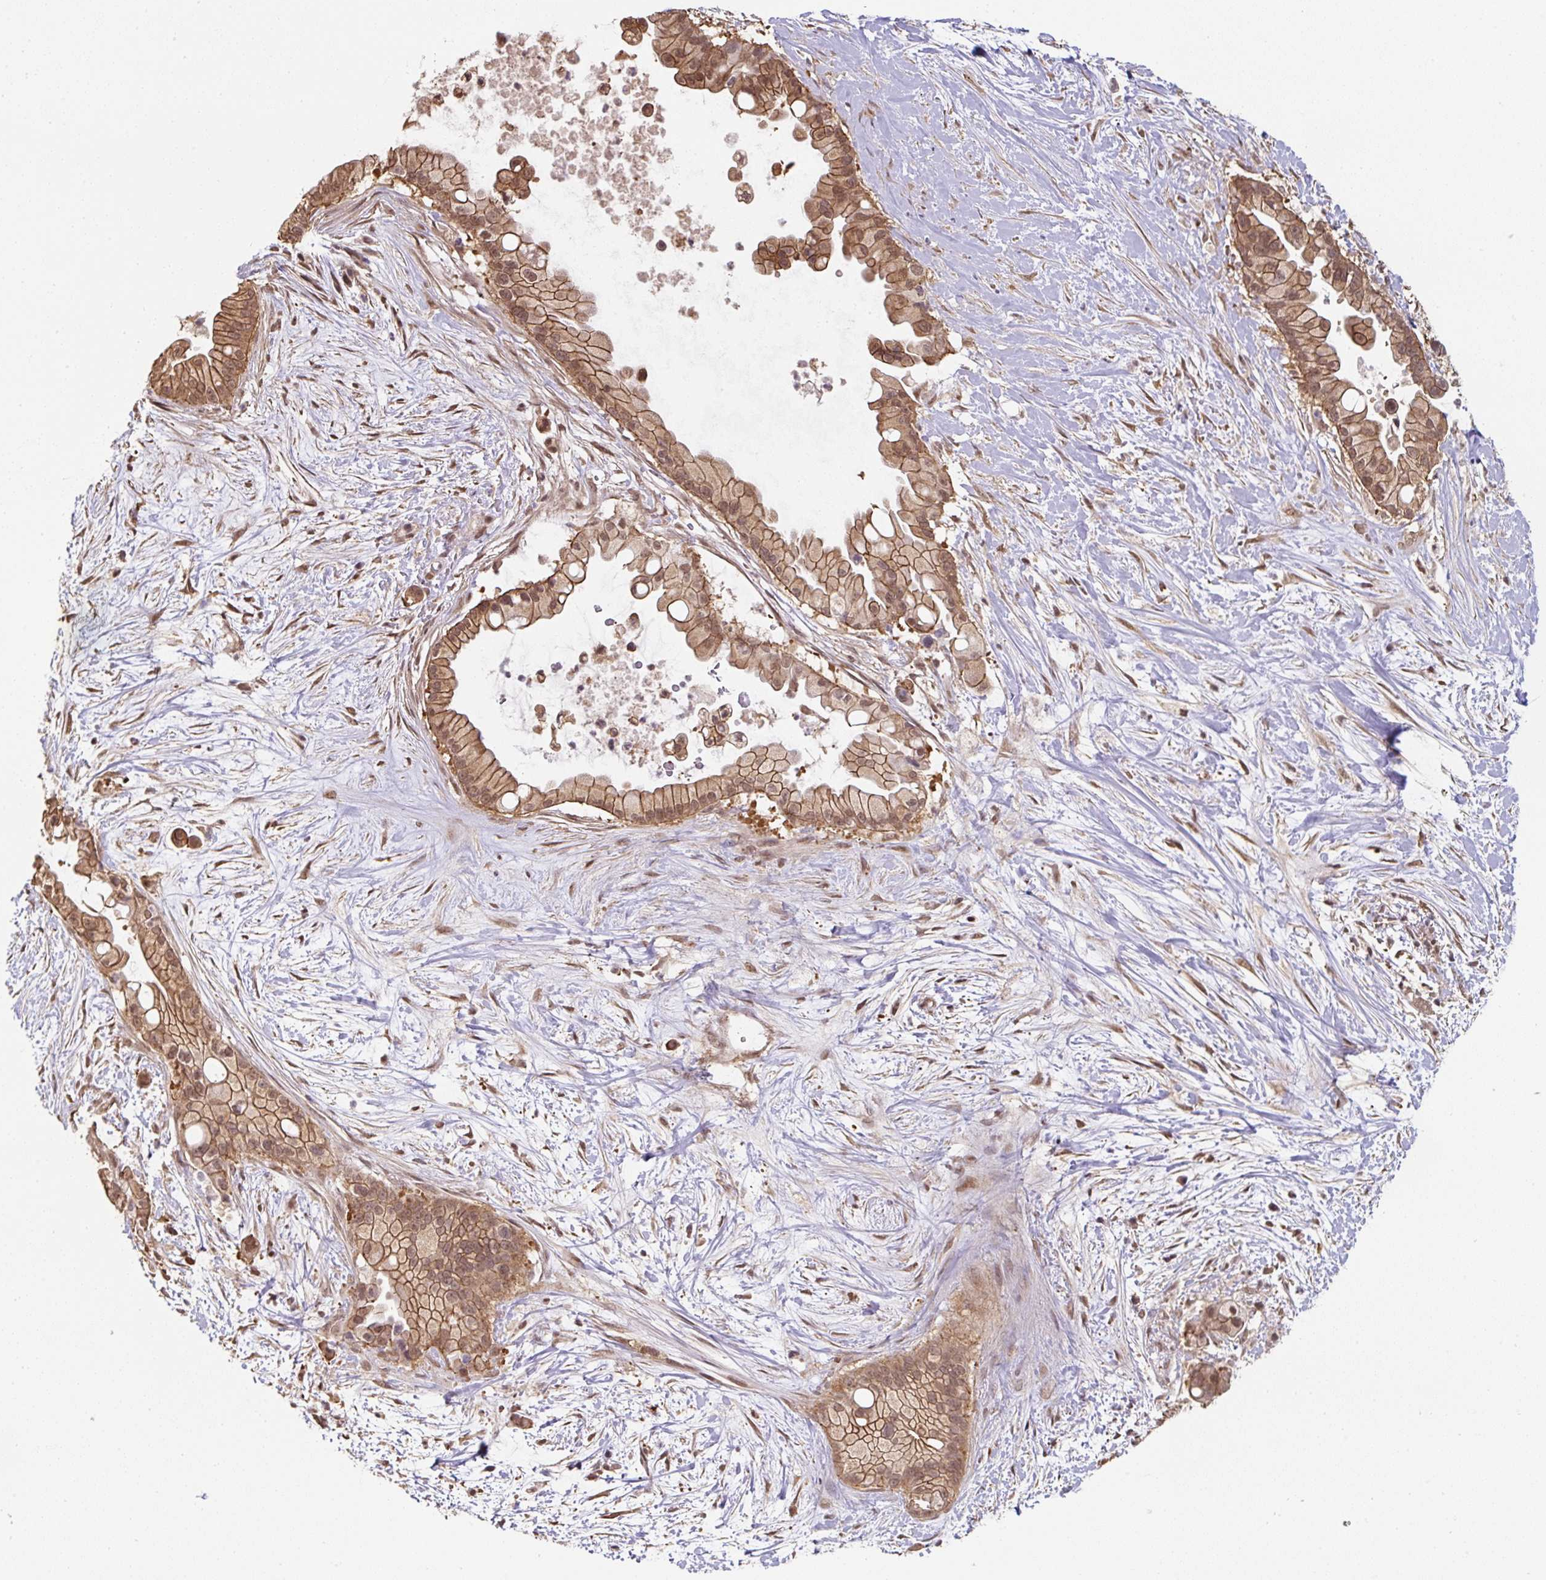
{"staining": {"intensity": "moderate", "quantity": ">75%", "location": "cytoplasmic/membranous,nuclear"}, "tissue": "pancreatic cancer", "cell_type": "Tumor cells", "image_type": "cancer", "snomed": [{"axis": "morphology", "description": "Adenocarcinoma, NOS"}, {"axis": "topography", "description": "Pancreas"}], "caption": "A medium amount of moderate cytoplasmic/membranous and nuclear expression is appreciated in approximately >75% of tumor cells in adenocarcinoma (pancreatic) tissue. Ihc stains the protein of interest in brown and the nuclei are stained blue.", "gene": "ST13", "patient": {"sex": "female", "age": 69}}